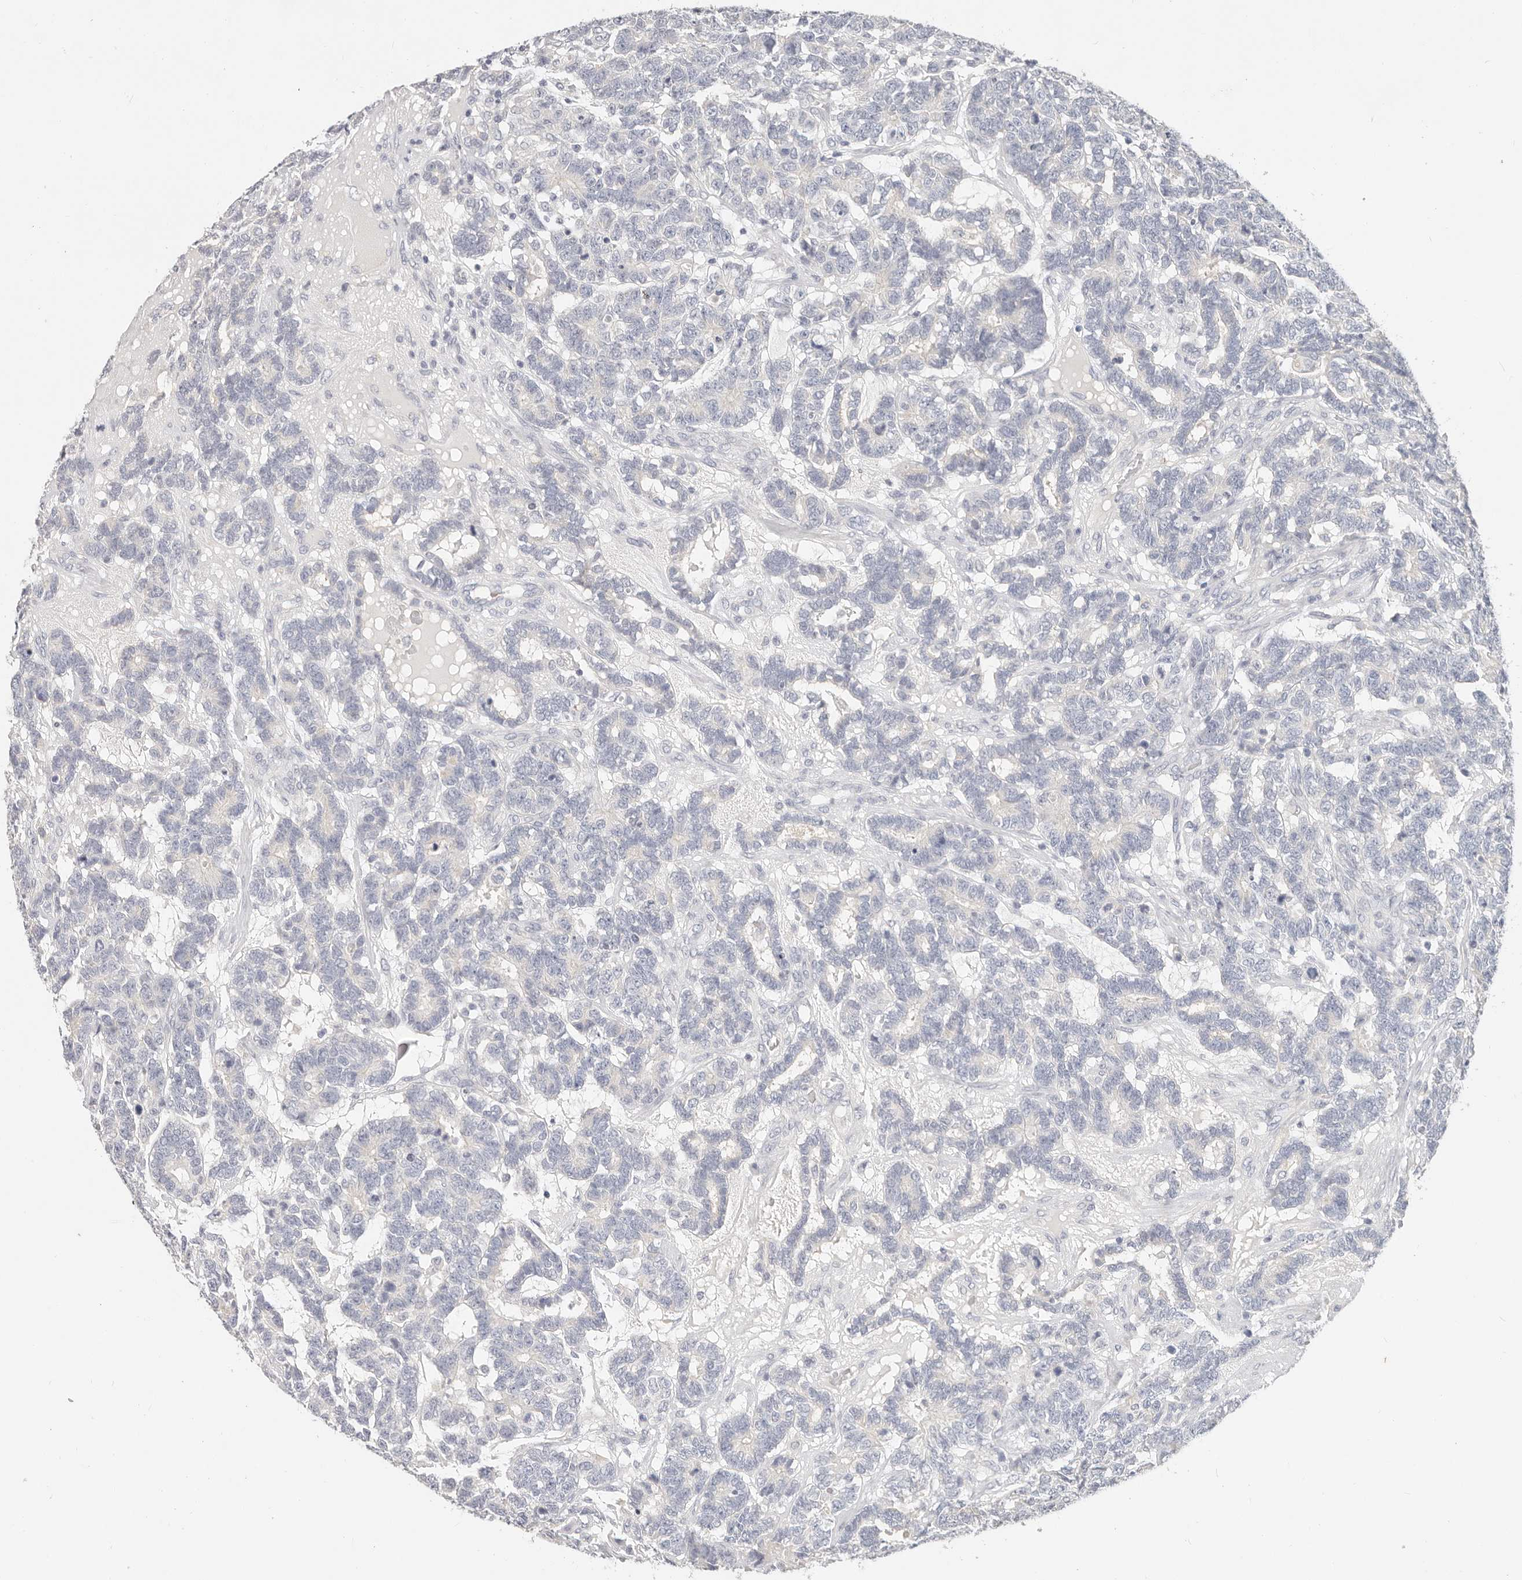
{"staining": {"intensity": "negative", "quantity": "none", "location": "none"}, "tissue": "testis cancer", "cell_type": "Tumor cells", "image_type": "cancer", "snomed": [{"axis": "morphology", "description": "Carcinoma, Embryonal, NOS"}, {"axis": "topography", "description": "Testis"}], "caption": "This is an immunohistochemistry image of human embryonal carcinoma (testis). There is no staining in tumor cells.", "gene": "TMEM63B", "patient": {"sex": "male", "age": 26}}